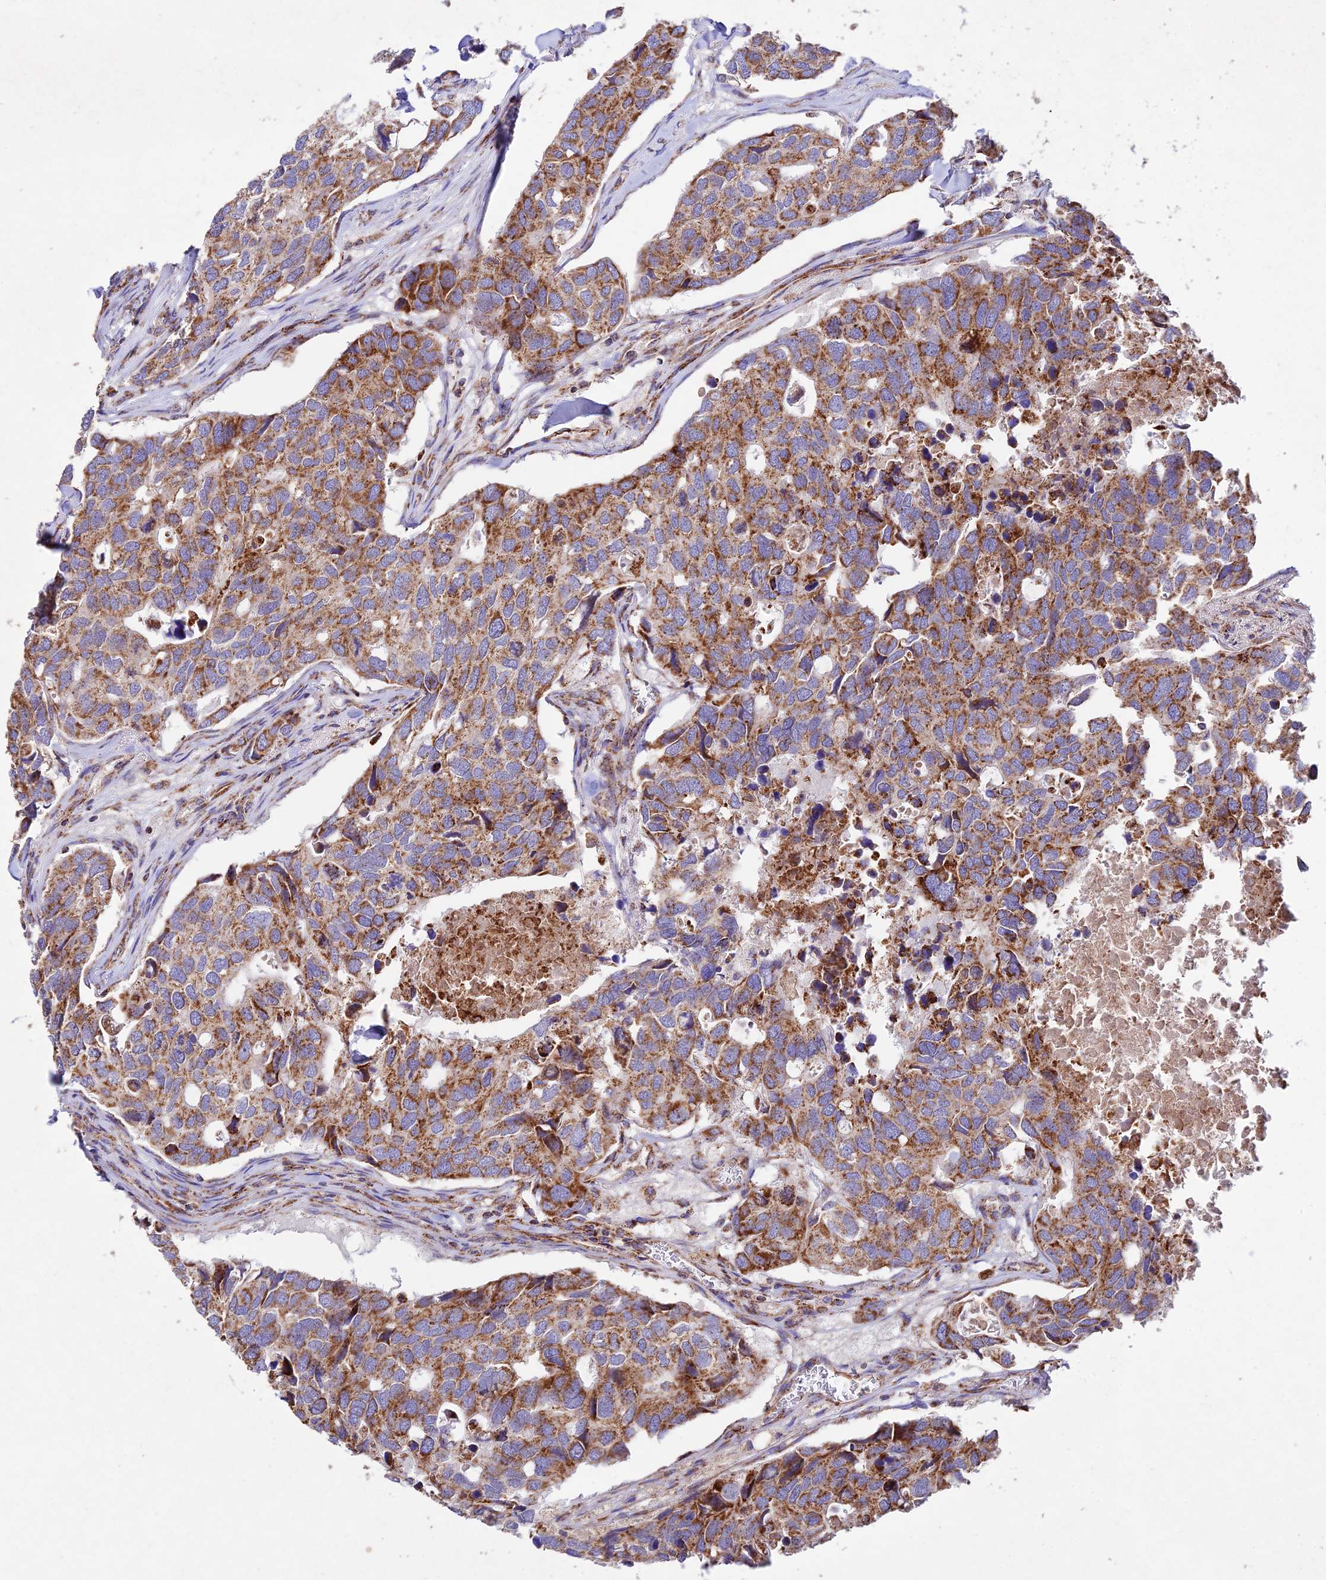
{"staining": {"intensity": "moderate", "quantity": ">75%", "location": "cytoplasmic/membranous"}, "tissue": "breast cancer", "cell_type": "Tumor cells", "image_type": "cancer", "snomed": [{"axis": "morphology", "description": "Duct carcinoma"}, {"axis": "topography", "description": "Breast"}], "caption": "Brown immunohistochemical staining in human intraductal carcinoma (breast) demonstrates moderate cytoplasmic/membranous staining in approximately >75% of tumor cells.", "gene": "KHDC3L", "patient": {"sex": "female", "age": 83}}